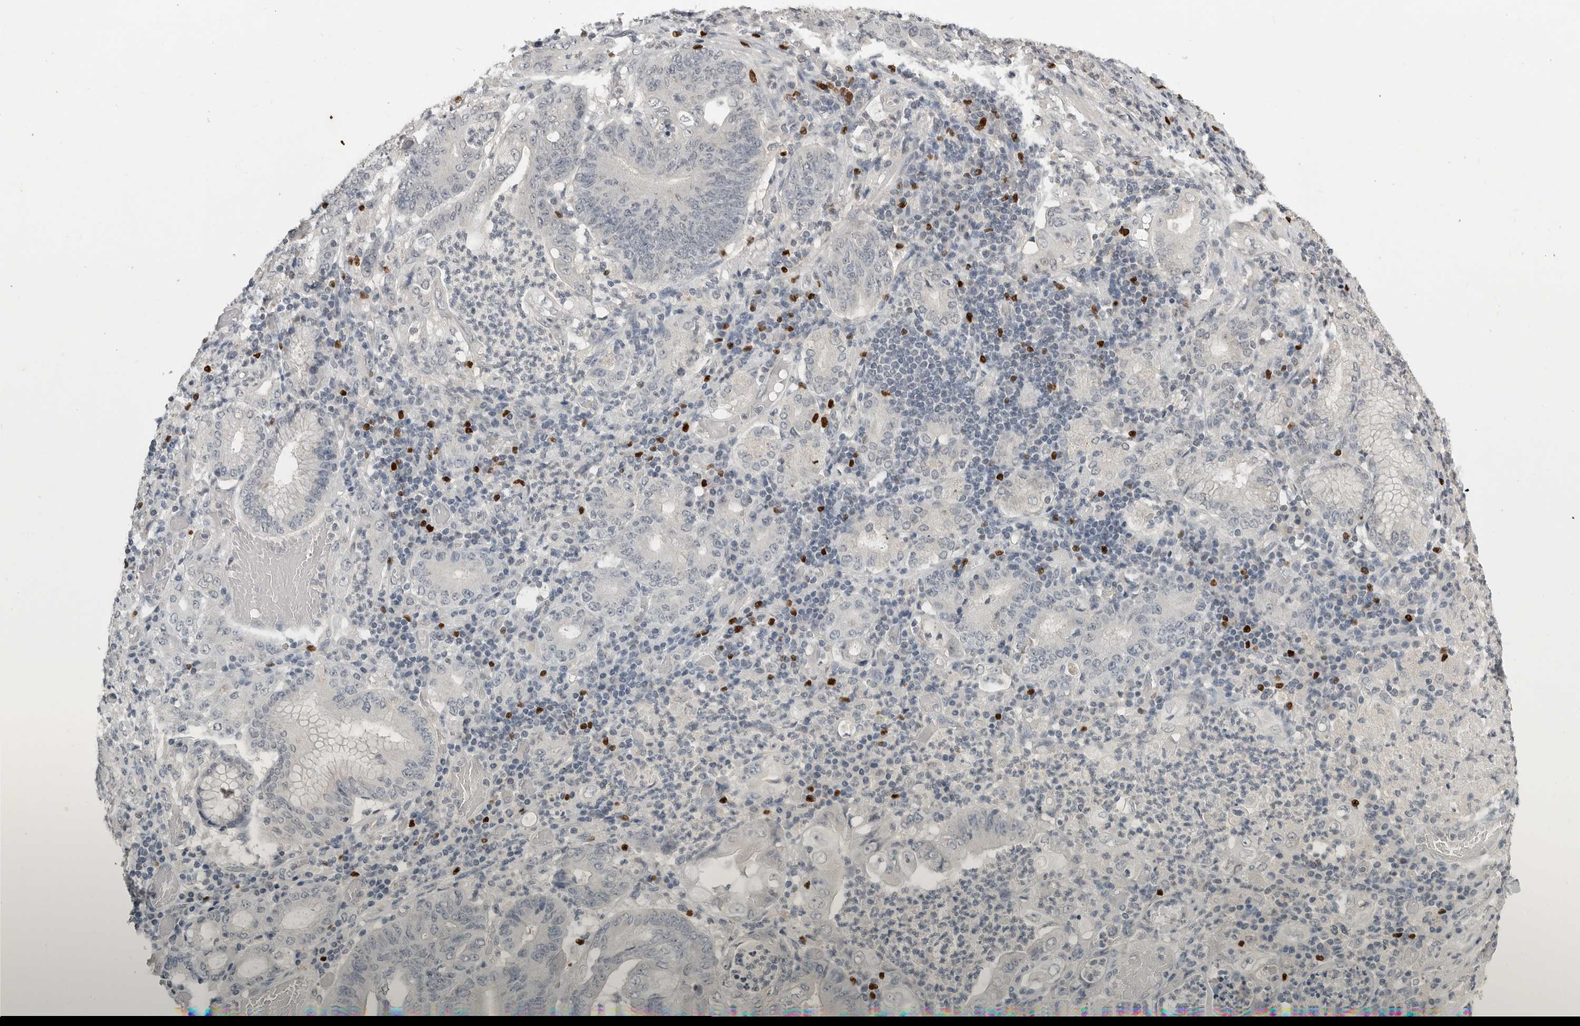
{"staining": {"intensity": "negative", "quantity": "none", "location": "none"}, "tissue": "stomach cancer", "cell_type": "Tumor cells", "image_type": "cancer", "snomed": [{"axis": "morphology", "description": "Adenocarcinoma, NOS"}, {"axis": "topography", "description": "Stomach"}], "caption": "An immunohistochemistry (IHC) micrograph of stomach cancer is shown. There is no staining in tumor cells of stomach cancer.", "gene": "FOXP3", "patient": {"sex": "female", "age": 73}}